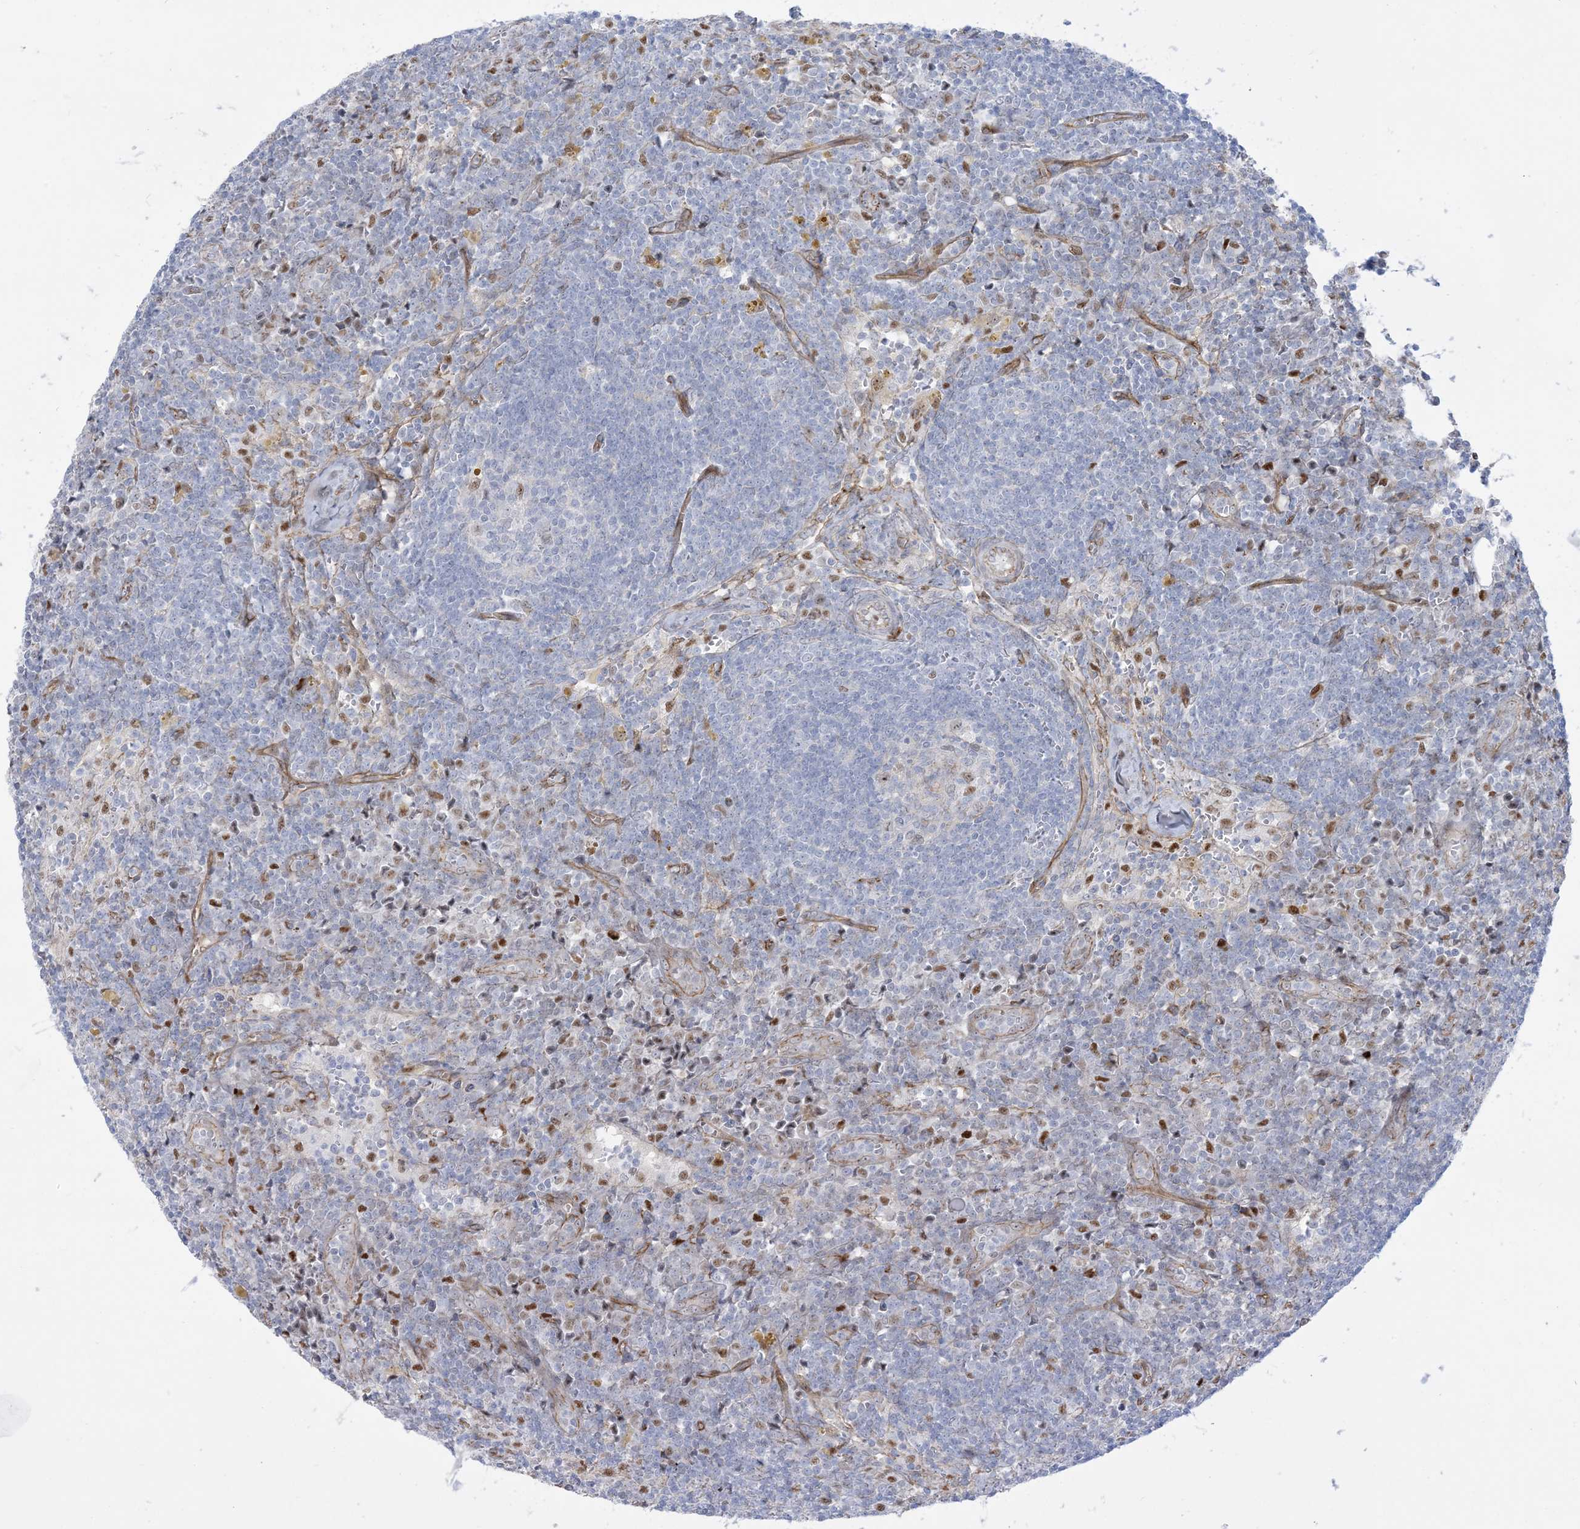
{"staining": {"intensity": "moderate", "quantity": "<25%", "location": "nuclear"}, "tissue": "lymph node", "cell_type": "Germinal center cells", "image_type": "normal", "snomed": [{"axis": "morphology", "description": "Normal tissue, NOS"}, {"axis": "morphology", "description": "Squamous cell carcinoma, metastatic, NOS"}, {"axis": "topography", "description": "Lymph node"}], "caption": "A histopathology image showing moderate nuclear positivity in about <25% of germinal center cells in unremarkable lymph node, as visualized by brown immunohistochemical staining.", "gene": "MARS2", "patient": {"sex": "male", "age": 73}}